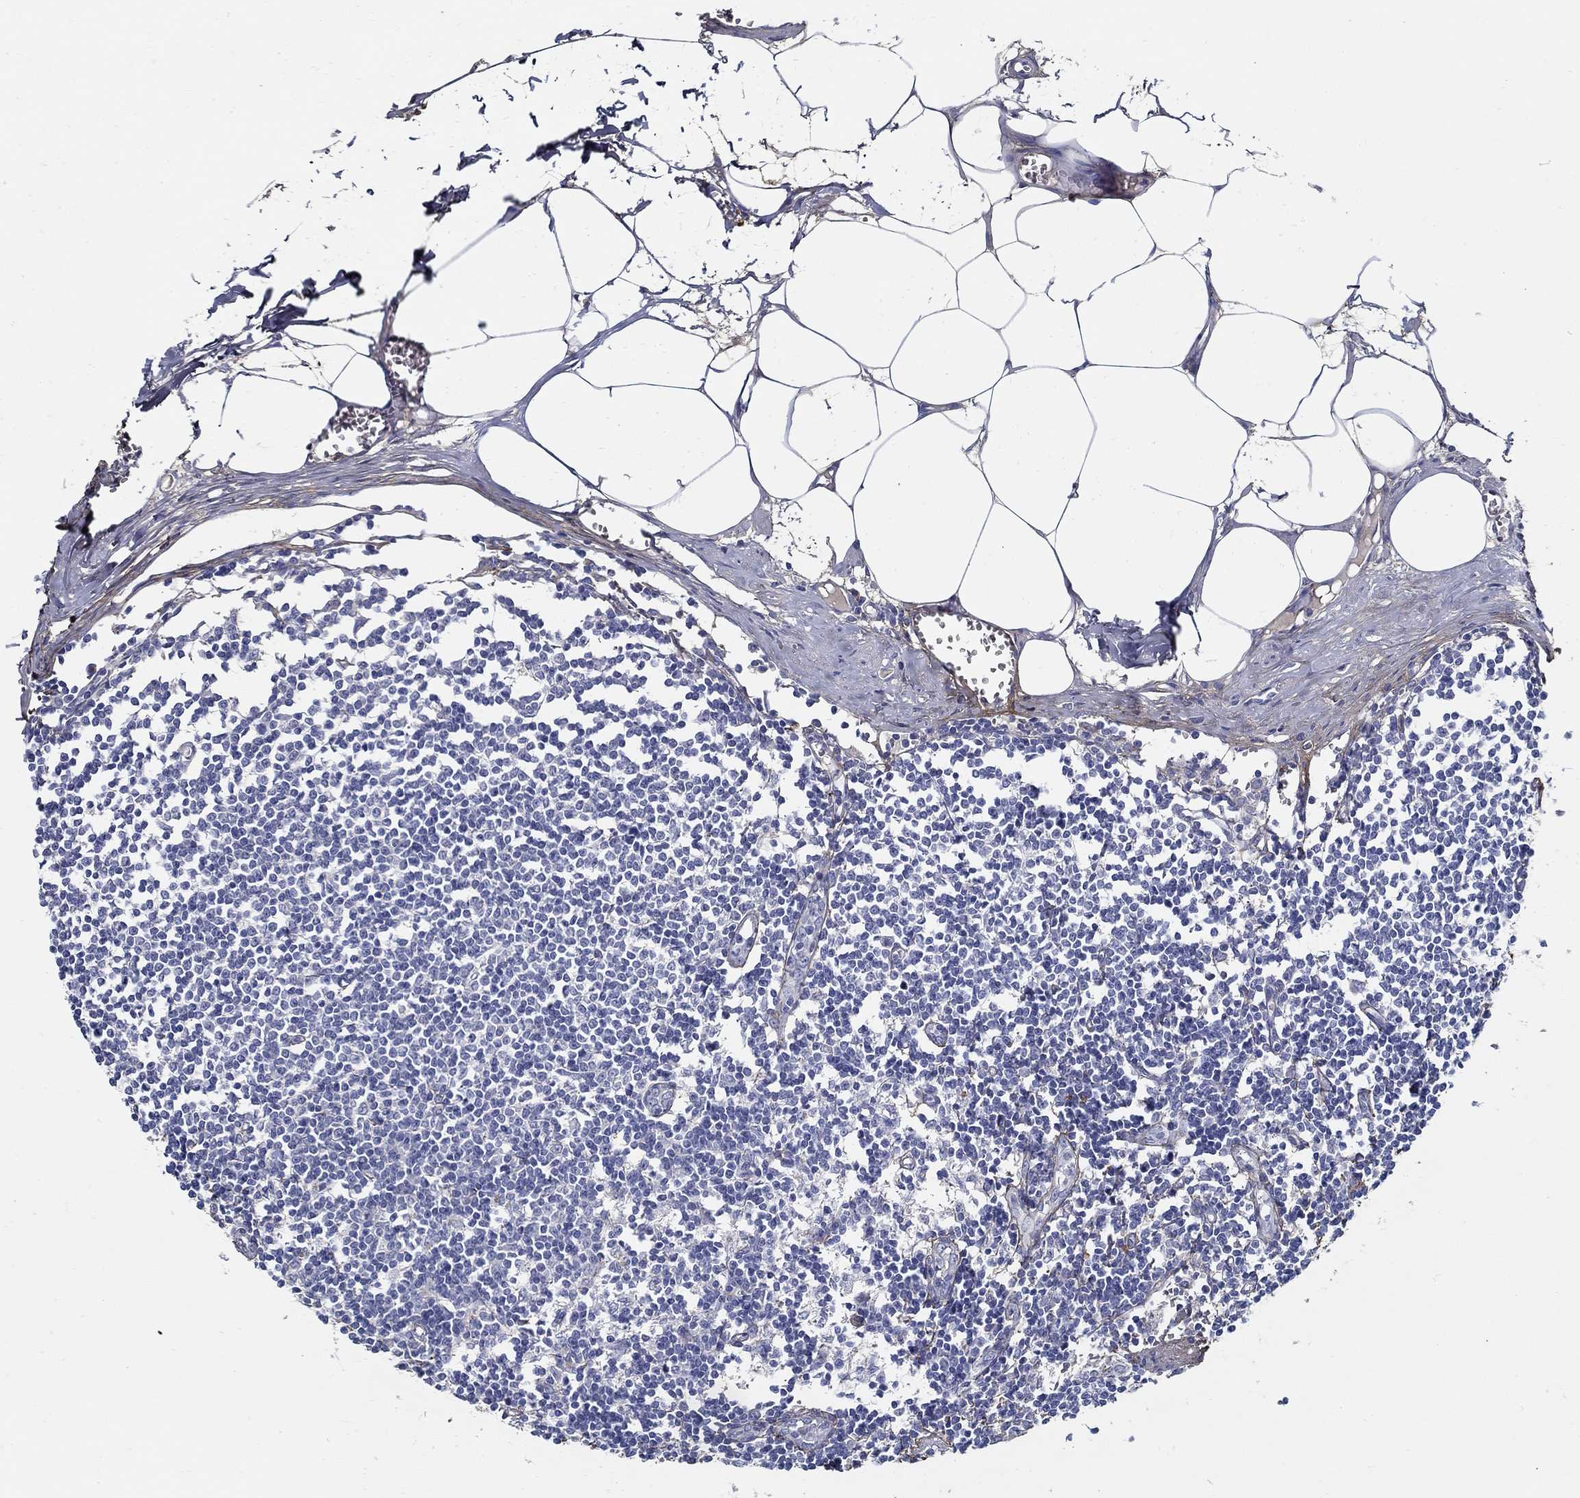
{"staining": {"intensity": "negative", "quantity": "none", "location": "none"}, "tissue": "lymph node", "cell_type": "Germinal center cells", "image_type": "normal", "snomed": [{"axis": "morphology", "description": "Normal tissue, NOS"}, {"axis": "topography", "description": "Lymph node"}], "caption": "Germinal center cells show no significant positivity in normal lymph node. Nuclei are stained in blue.", "gene": "TGFBI", "patient": {"sex": "male", "age": 59}}